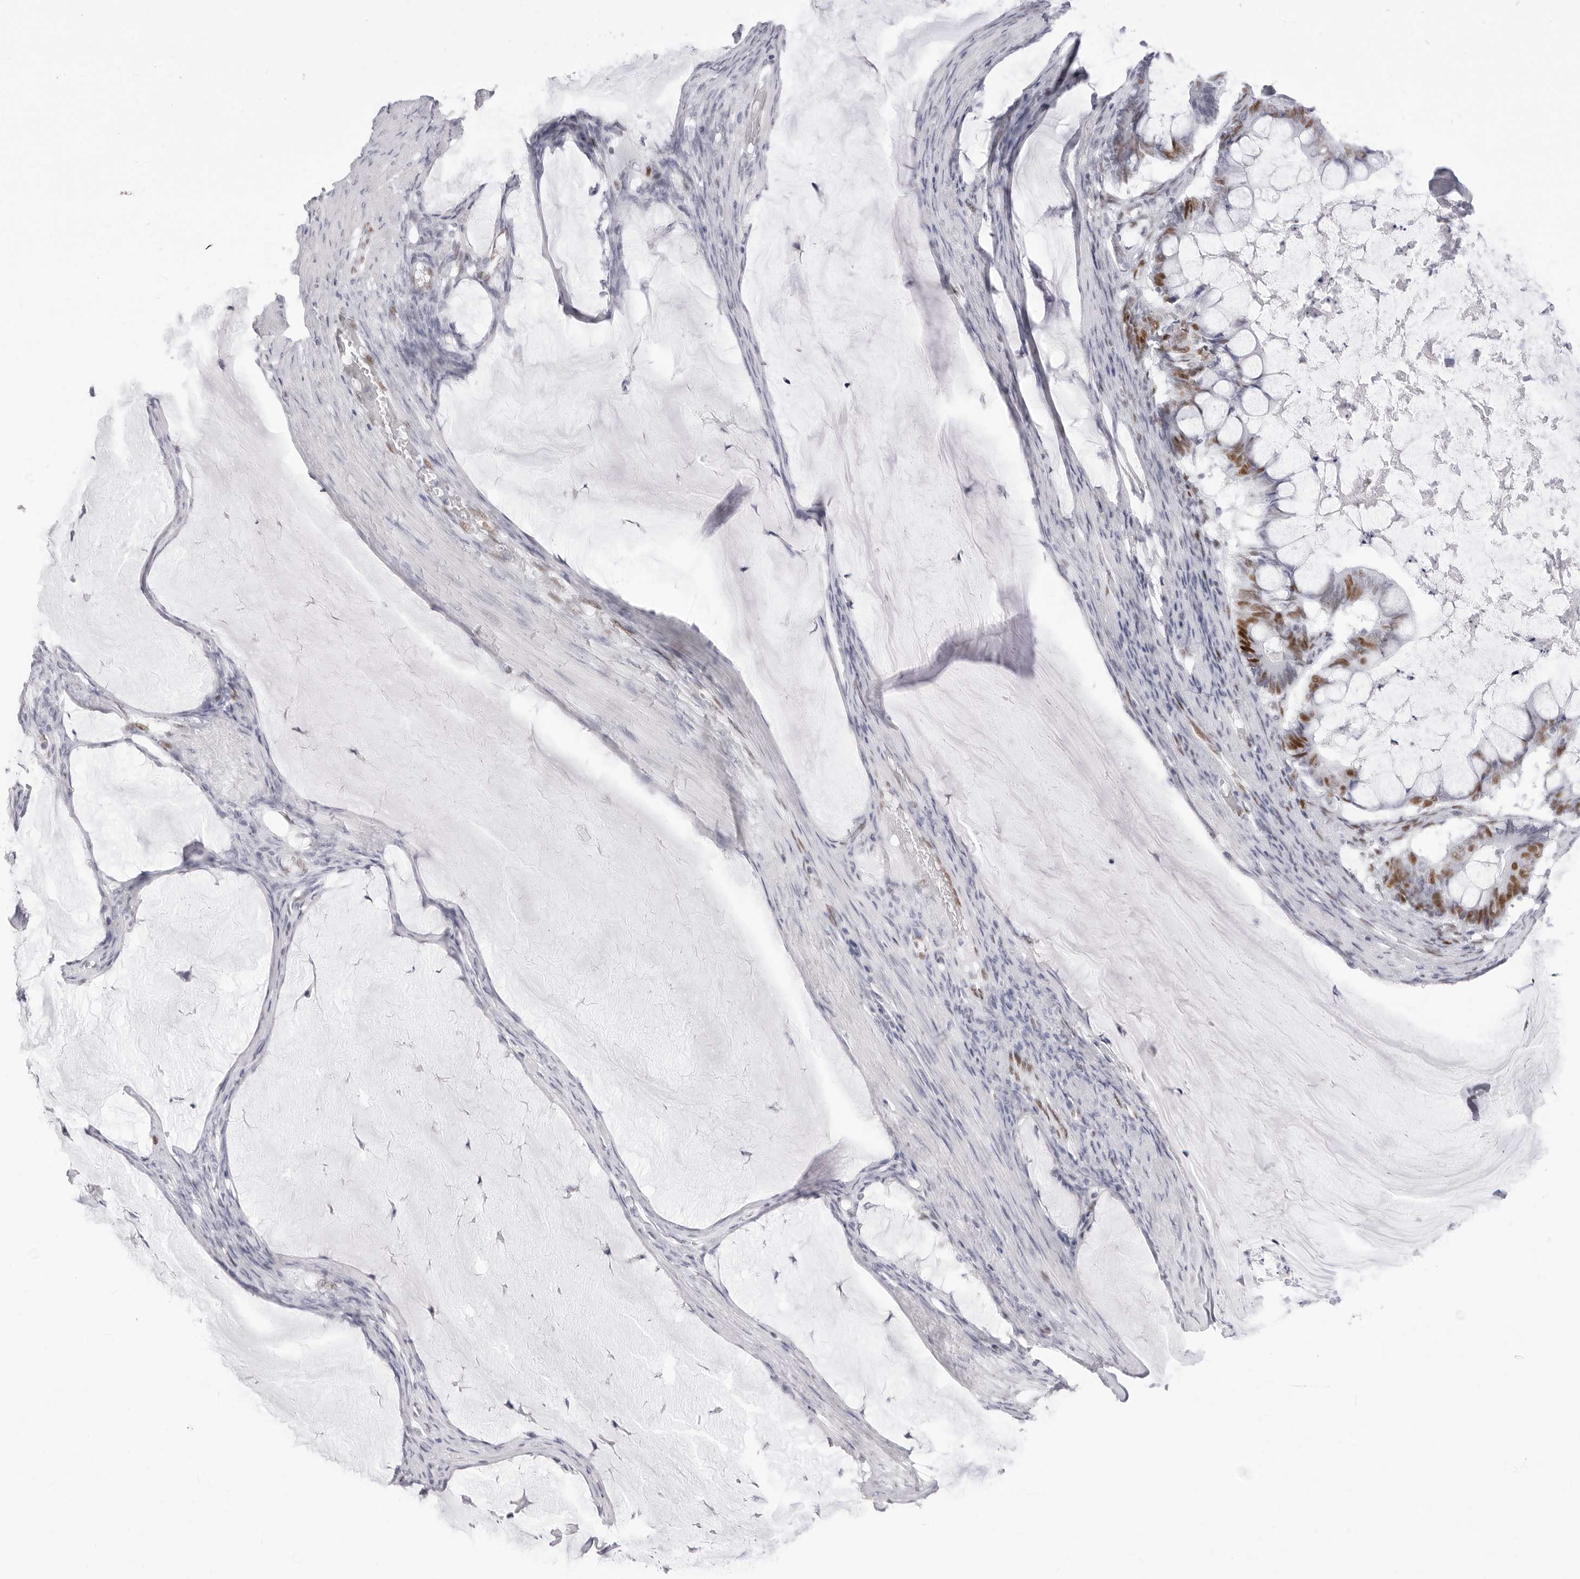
{"staining": {"intensity": "moderate", "quantity": ">75%", "location": "nuclear"}, "tissue": "ovarian cancer", "cell_type": "Tumor cells", "image_type": "cancer", "snomed": [{"axis": "morphology", "description": "Cystadenocarcinoma, mucinous, NOS"}, {"axis": "topography", "description": "Ovary"}], "caption": "Immunohistochemical staining of ovarian cancer (mucinous cystadenocarcinoma) demonstrates medium levels of moderate nuclear expression in approximately >75% of tumor cells.", "gene": "NASP", "patient": {"sex": "female", "age": 61}}